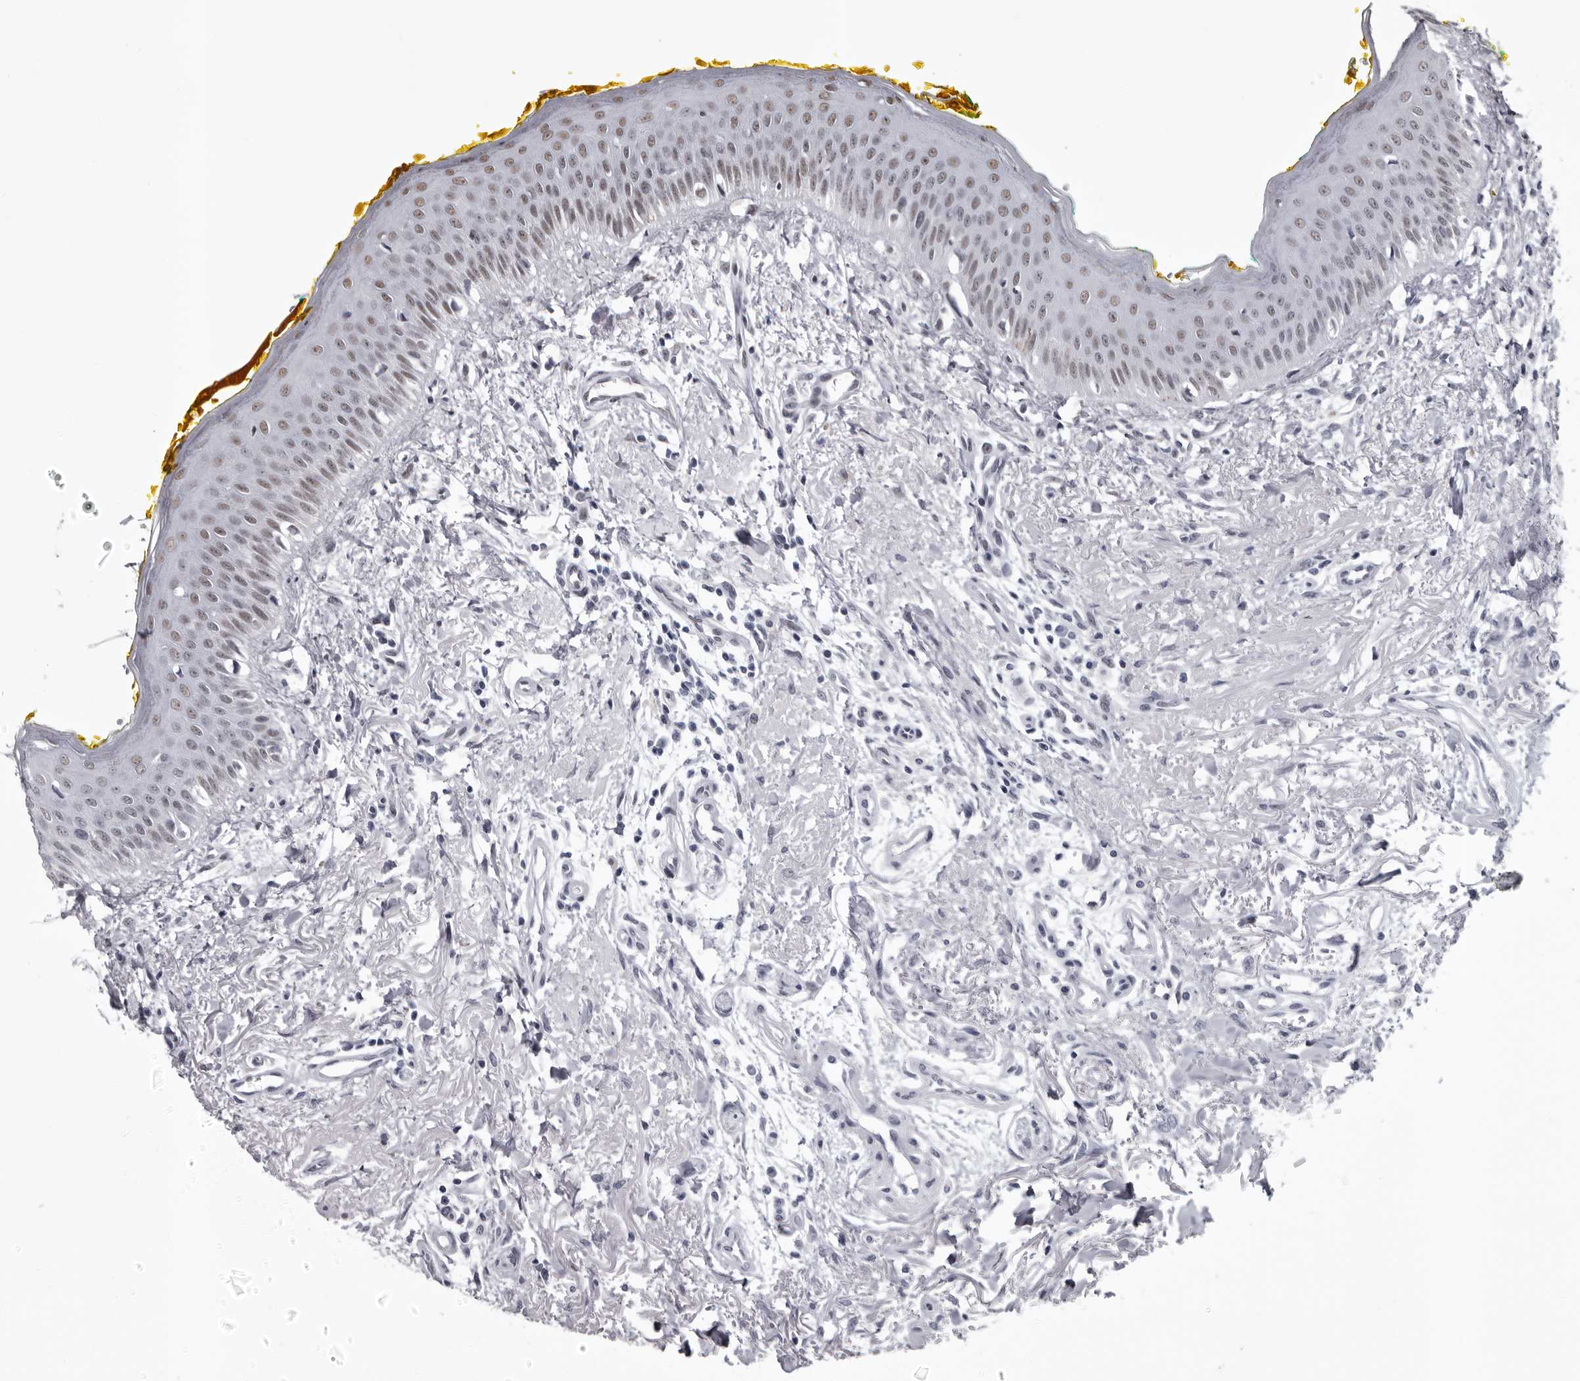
{"staining": {"intensity": "moderate", "quantity": "25%-75%", "location": "nuclear"}, "tissue": "oral mucosa", "cell_type": "Squamous epithelial cells", "image_type": "normal", "snomed": [{"axis": "morphology", "description": "Normal tissue, NOS"}, {"axis": "topography", "description": "Oral tissue"}], "caption": "Moderate nuclear staining for a protein is present in about 25%-75% of squamous epithelial cells of normal oral mucosa using immunohistochemistry (IHC).", "gene": "NUMA1", "patient": {"sex": "female", "age": 70}}